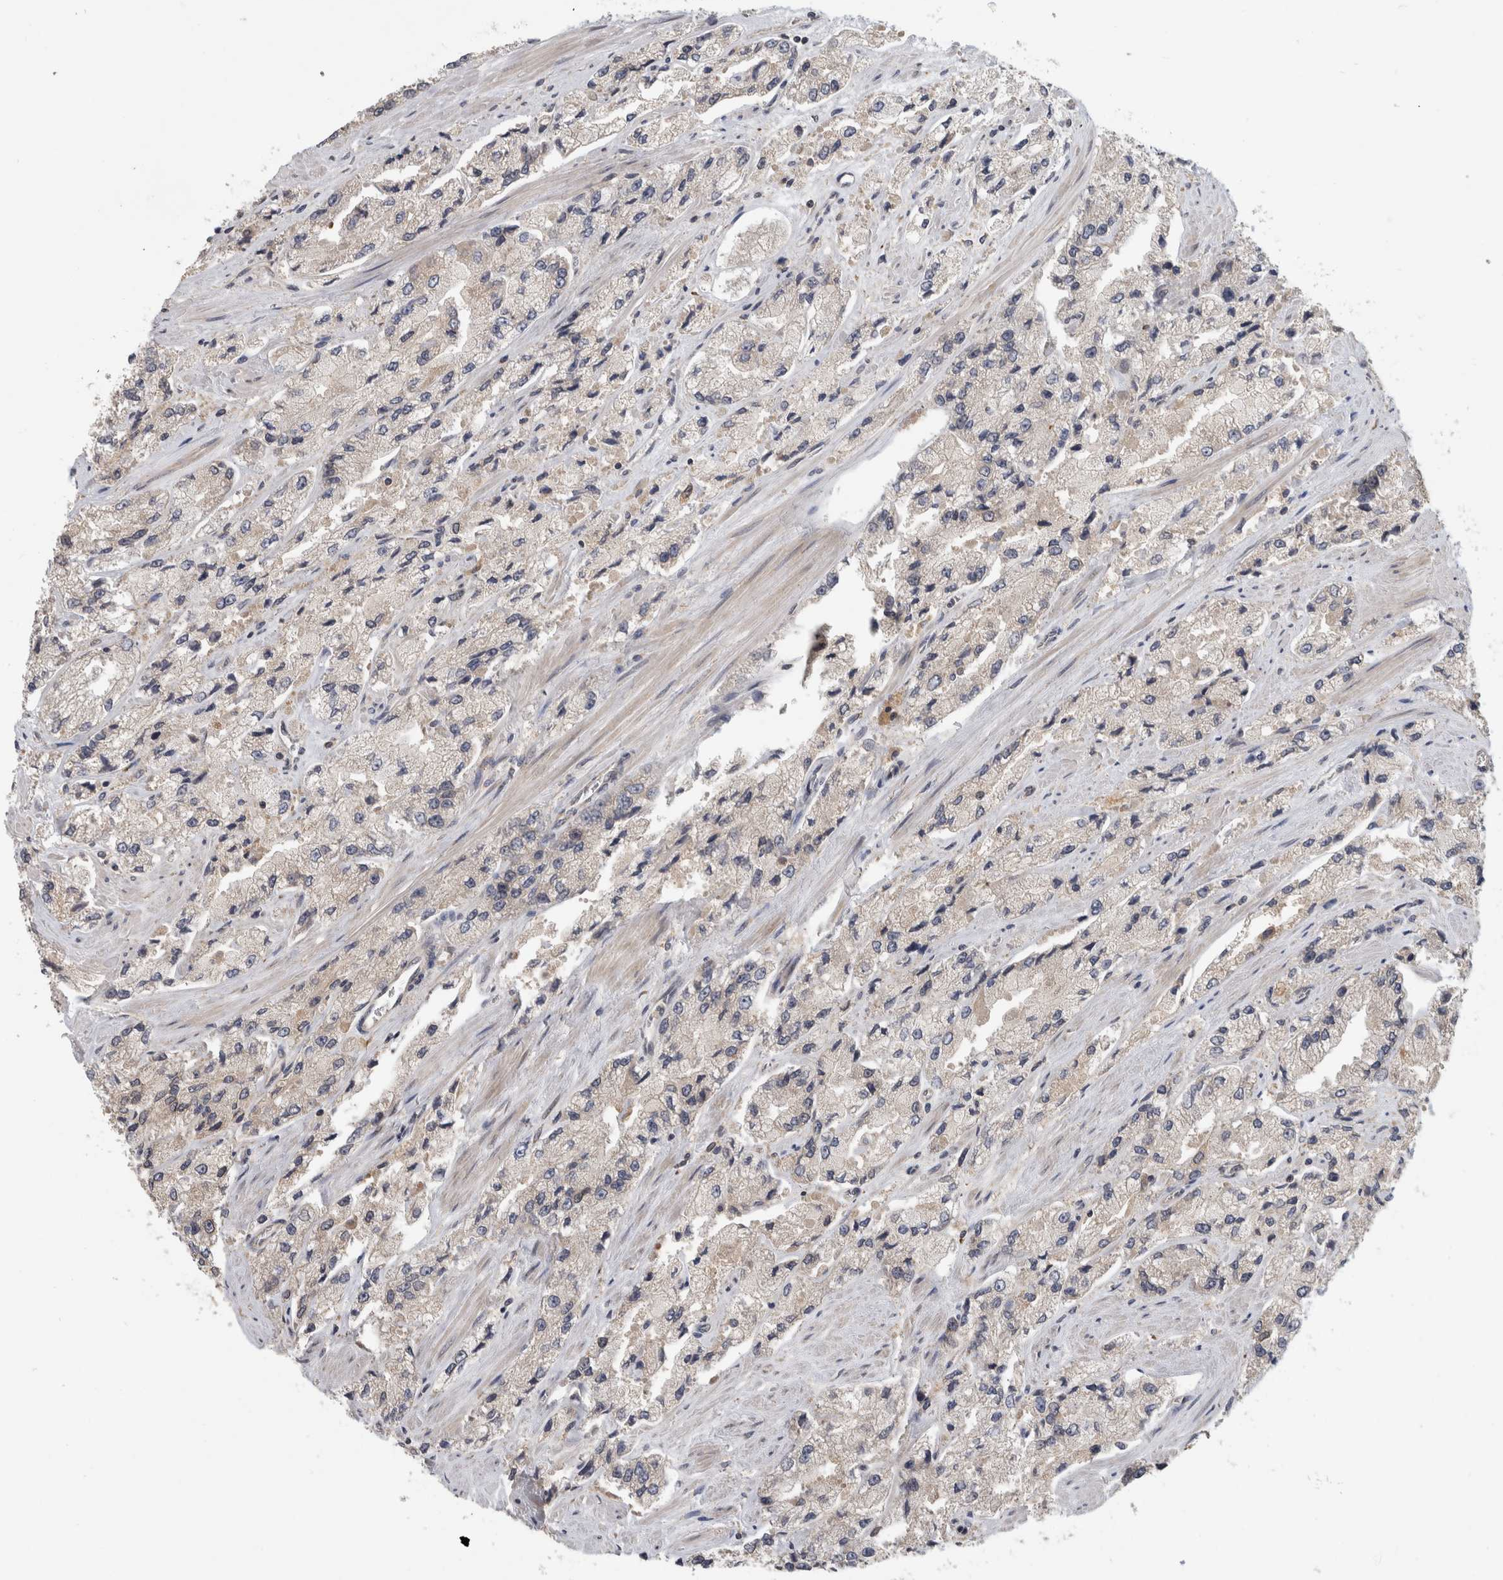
{"staining": {"intensity": "weak", "quantity": "<25%", "location": "cytoplasmic/membranous"}, "tissue": "prostate cancer", "cell_type": "Tumor cells", "image_type": "cancer", "snomed": [{"axis": "morphology", "description": "Adenocarcinoma, High grade"}, {"axis": "topography", "description": "Prostate"}], "caption": "There is no significant expression in tumor cells of prostate cancer.", "gene": "PARP6", "patient": {"sex": "male", "age": 58}}